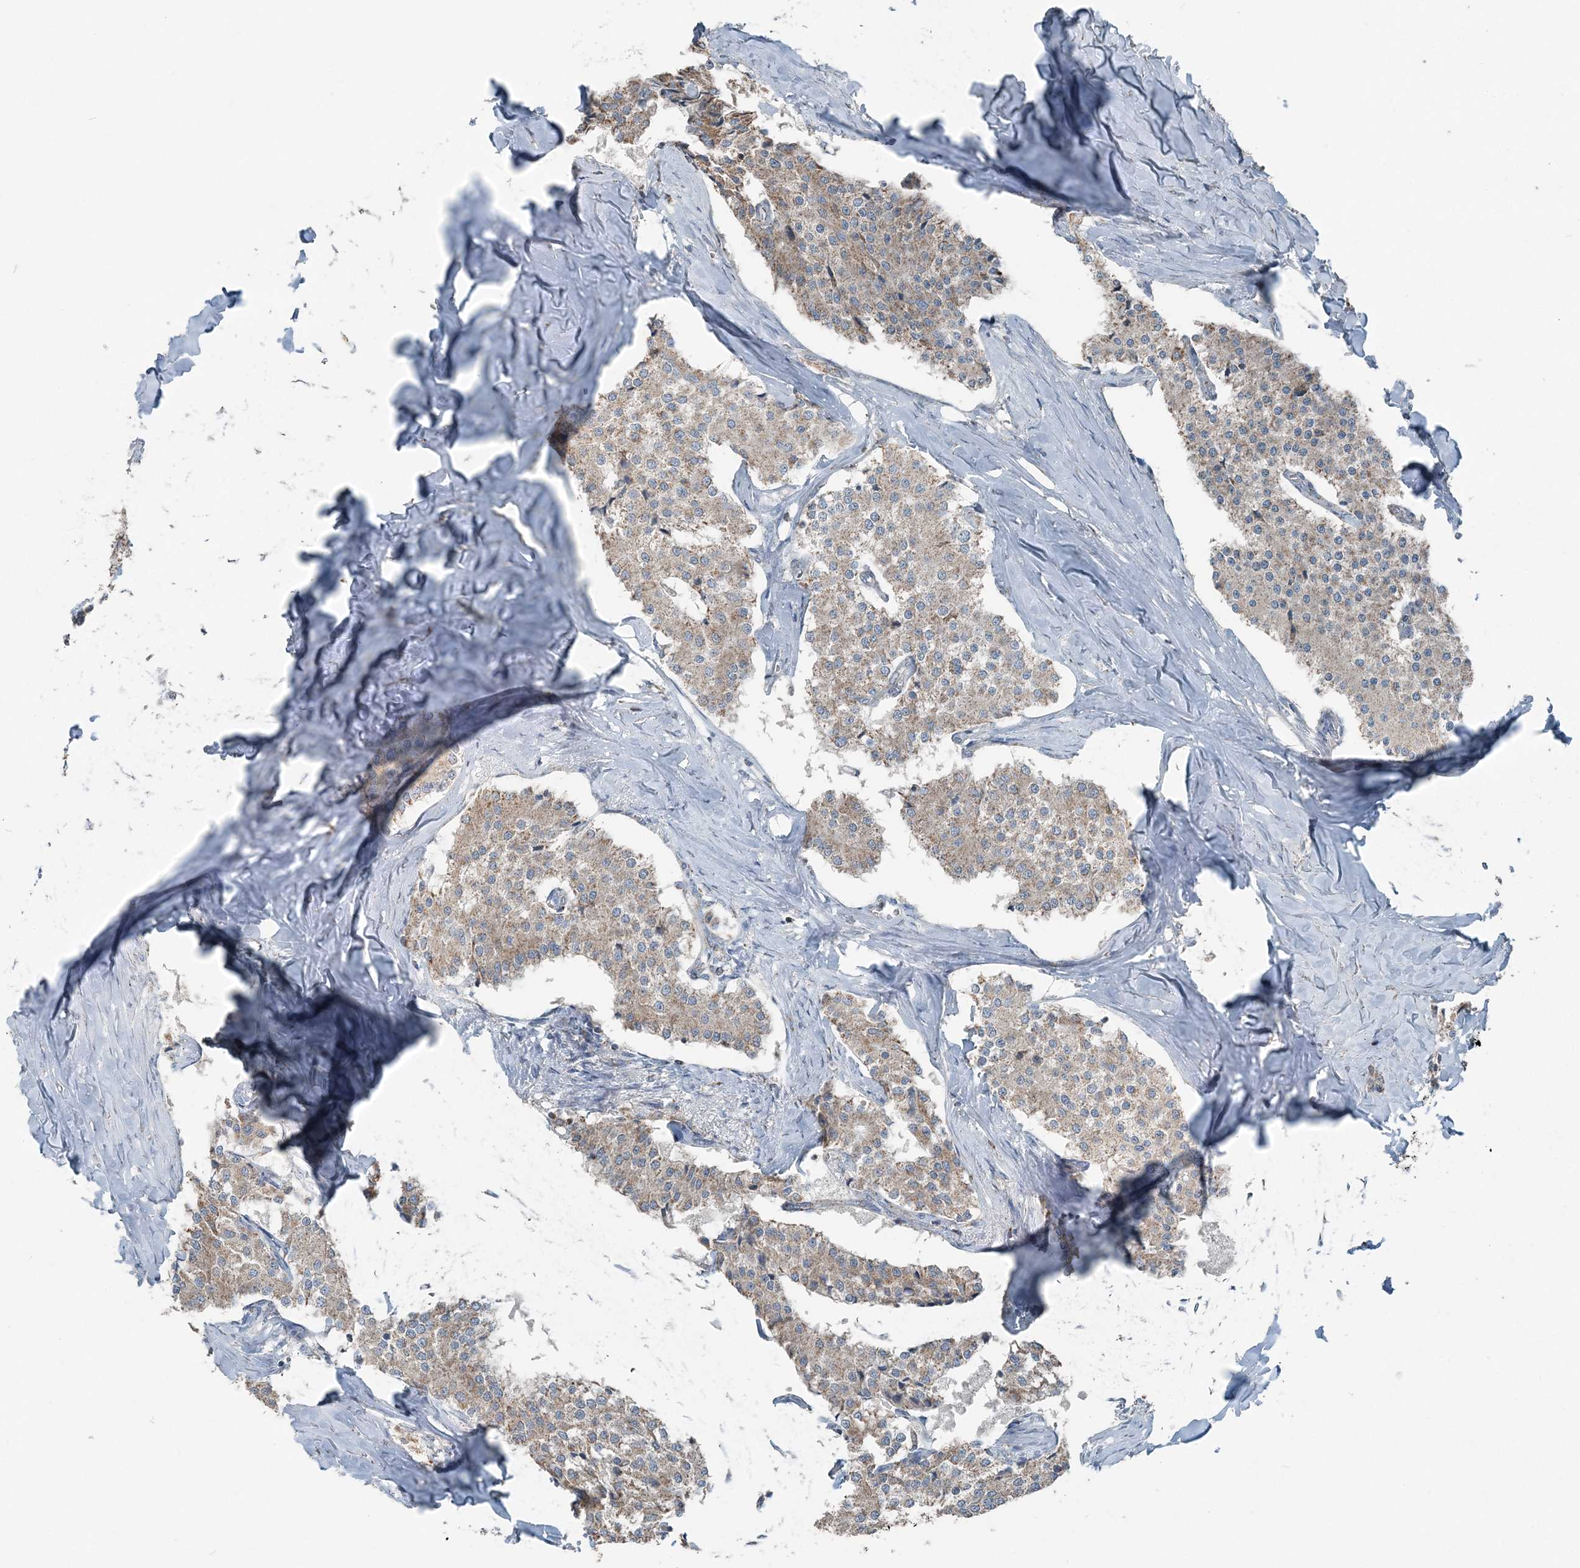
{"staining": {"intensity": "weak", "quantity": "25%-75%", "location": "cytoplasmic/membranous"}, "tissue": "carcinoid", "cell_type": "Tumor cells", "image_type": "cancer", "snomed": [{"axis": "morphology", "description": "Carcinoid, malignant, NOS"}, {"axis": "topography", "description": "Colon"}], "caption": "About 25%-75% of tumor cells in malignant carcinoid demonstrate weak cytoplasmic/membranous protein expression as visualized by brown immunohistochemical staining.", "gene": "SUCLG1", "patient": {"sex": "female", "age": 52}}